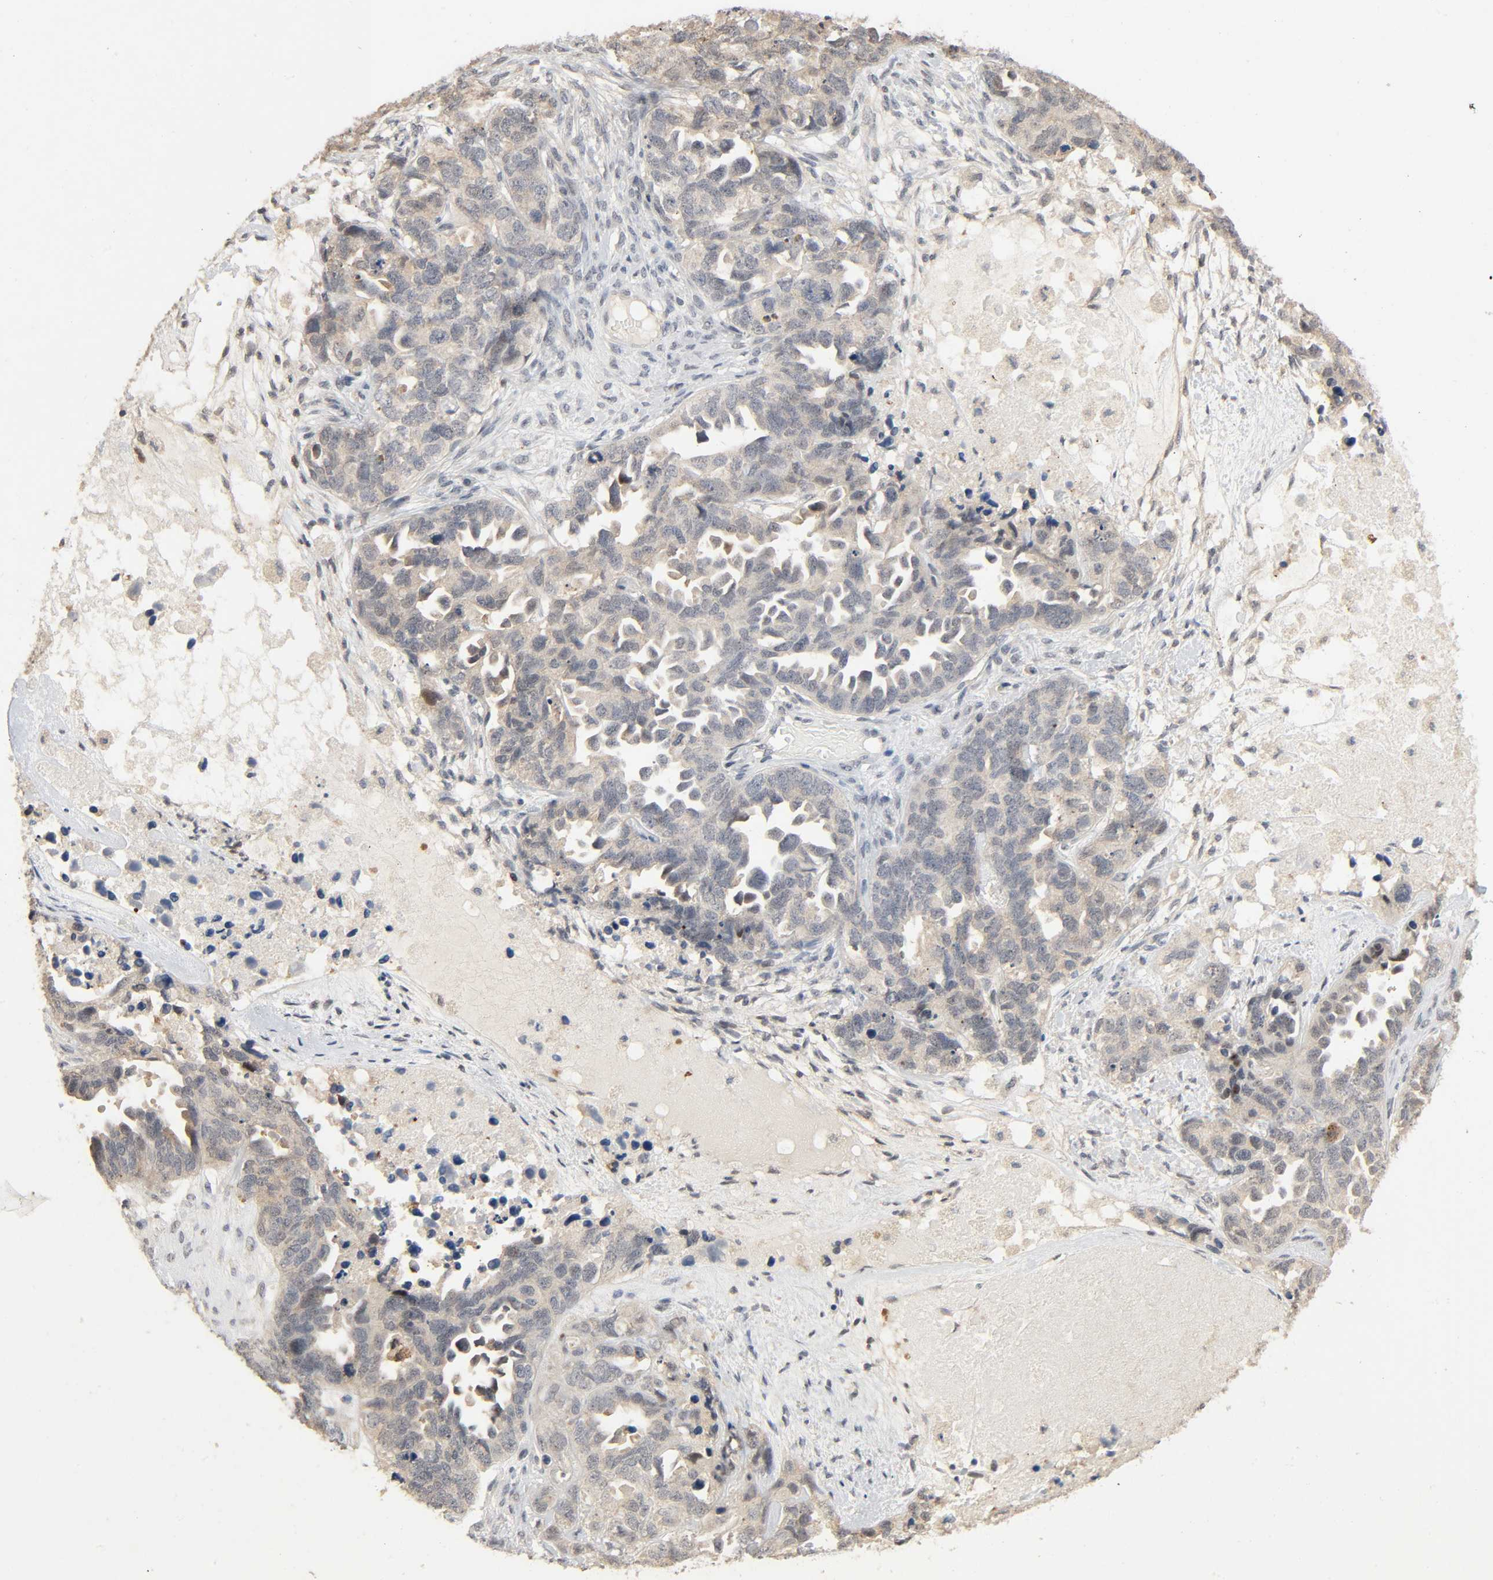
{"staining": {"intensity": "weak", "quantity": "25%-75%", "location": "cytoplasmic/membranous"}, "tissue": "ovarian cancer", "cell_type": "Tumor cells", "image_type": "cancer", "snomed": [{"axis": "morphology", "description": "Cystadenocarcinoma, serous, NOS"}, {"axis": "topography", "description": "Ovary"}], "caption": "Protein expression analysis of ovarian cancer demonstrates weak cytoplasmic/membranous positivity in approximately 25%-75% of tumor cells.", "gene": "MAGEA8", "patient": {"sex": "female", "age": 82}}